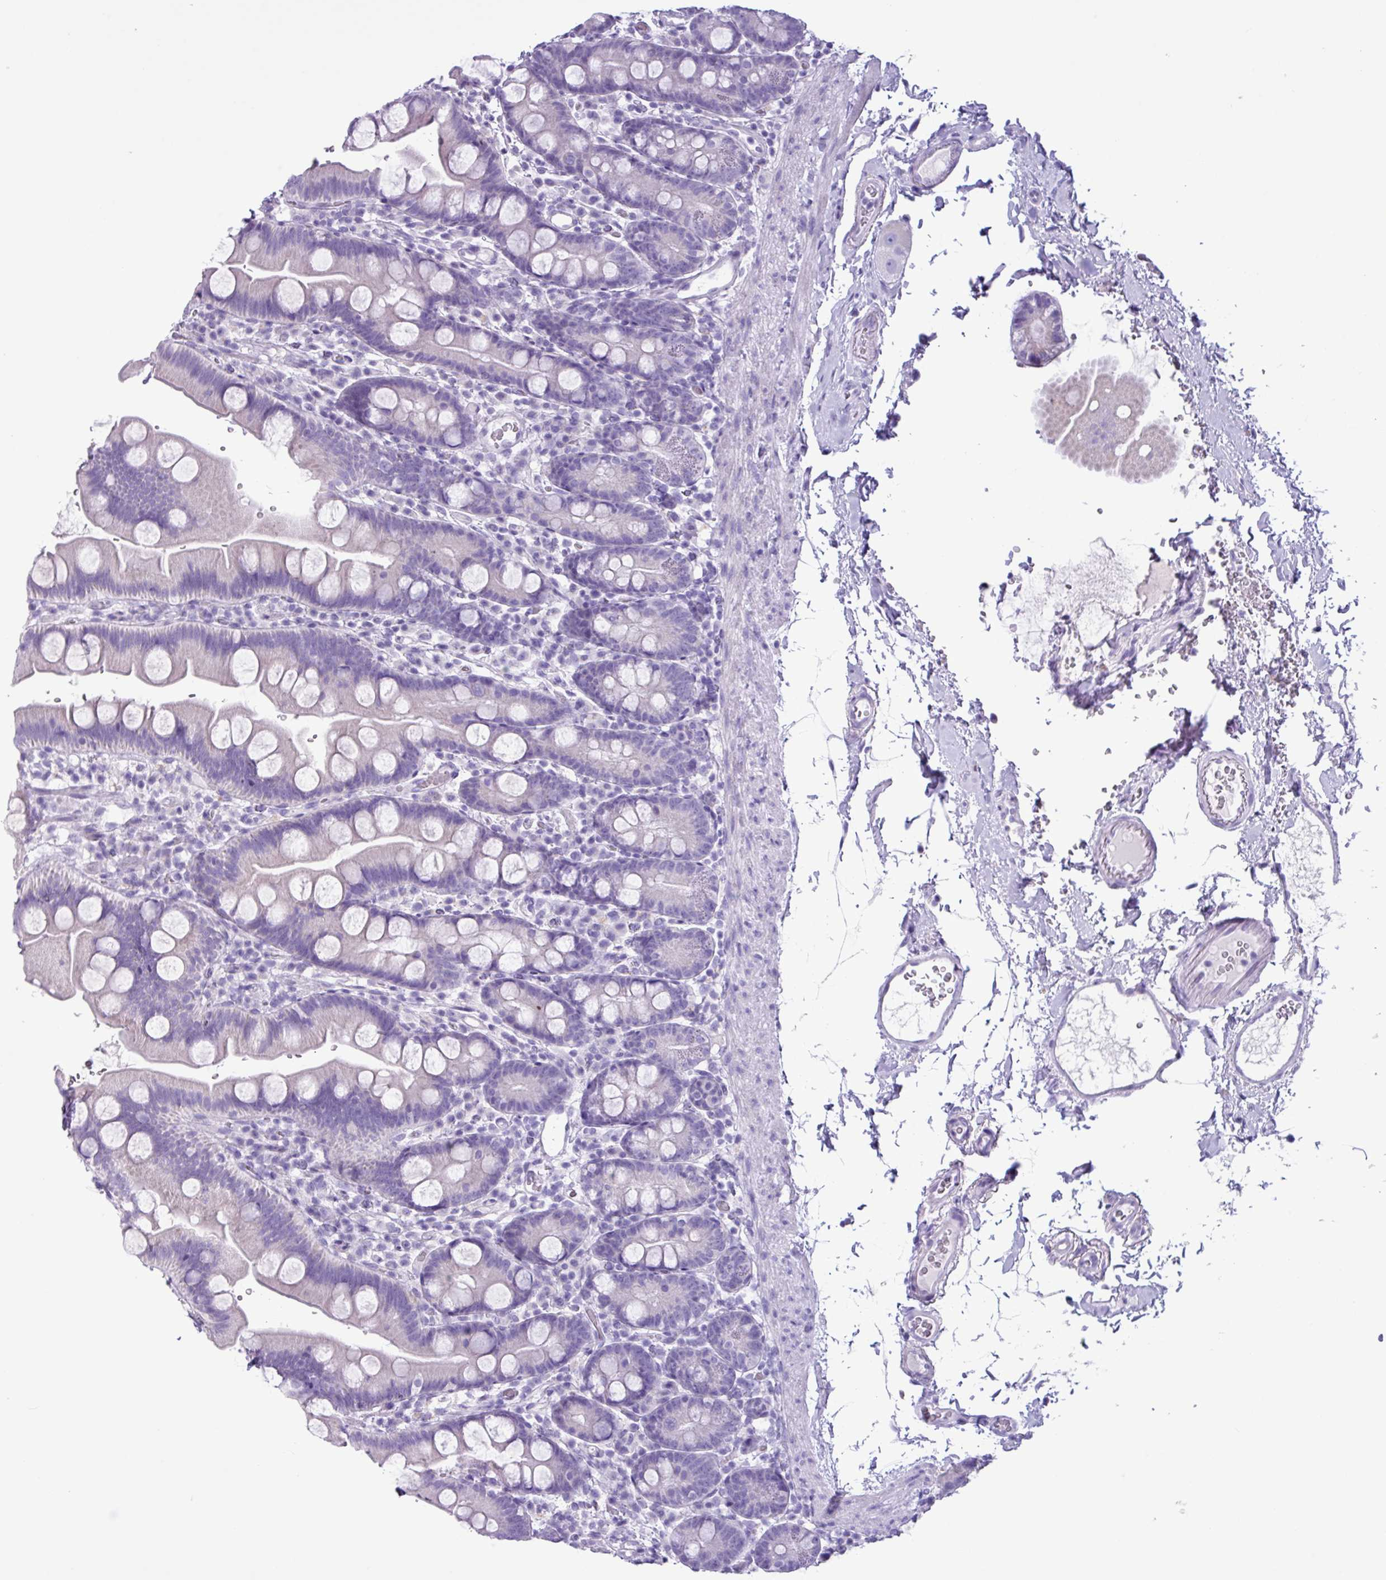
{"staining": {"intensity": "negative", "quantity": "none", "location": "none"}, "tissue": "small intestine", "cell_type": "Glandular cells", "image_type": "normal", "snomed": [{"axis": "morphology", "description": "Normal tissue, NOS"}, {"axis": "topography", "description": "Small intestine"}], "caption": "DAB (3,3'-diaminobenzidine) immunohistochemical staining of unremarkable small intestine reveals no significant positivity in glandular cells. Brightfield microscopy of IHC stained with DAB (3,3'-diaminobenzidine) (brown) and hematoxylin (blue), captured at high magnification.", "gene": "AGO3", "patient": {"sex": "female", "age": 68}}